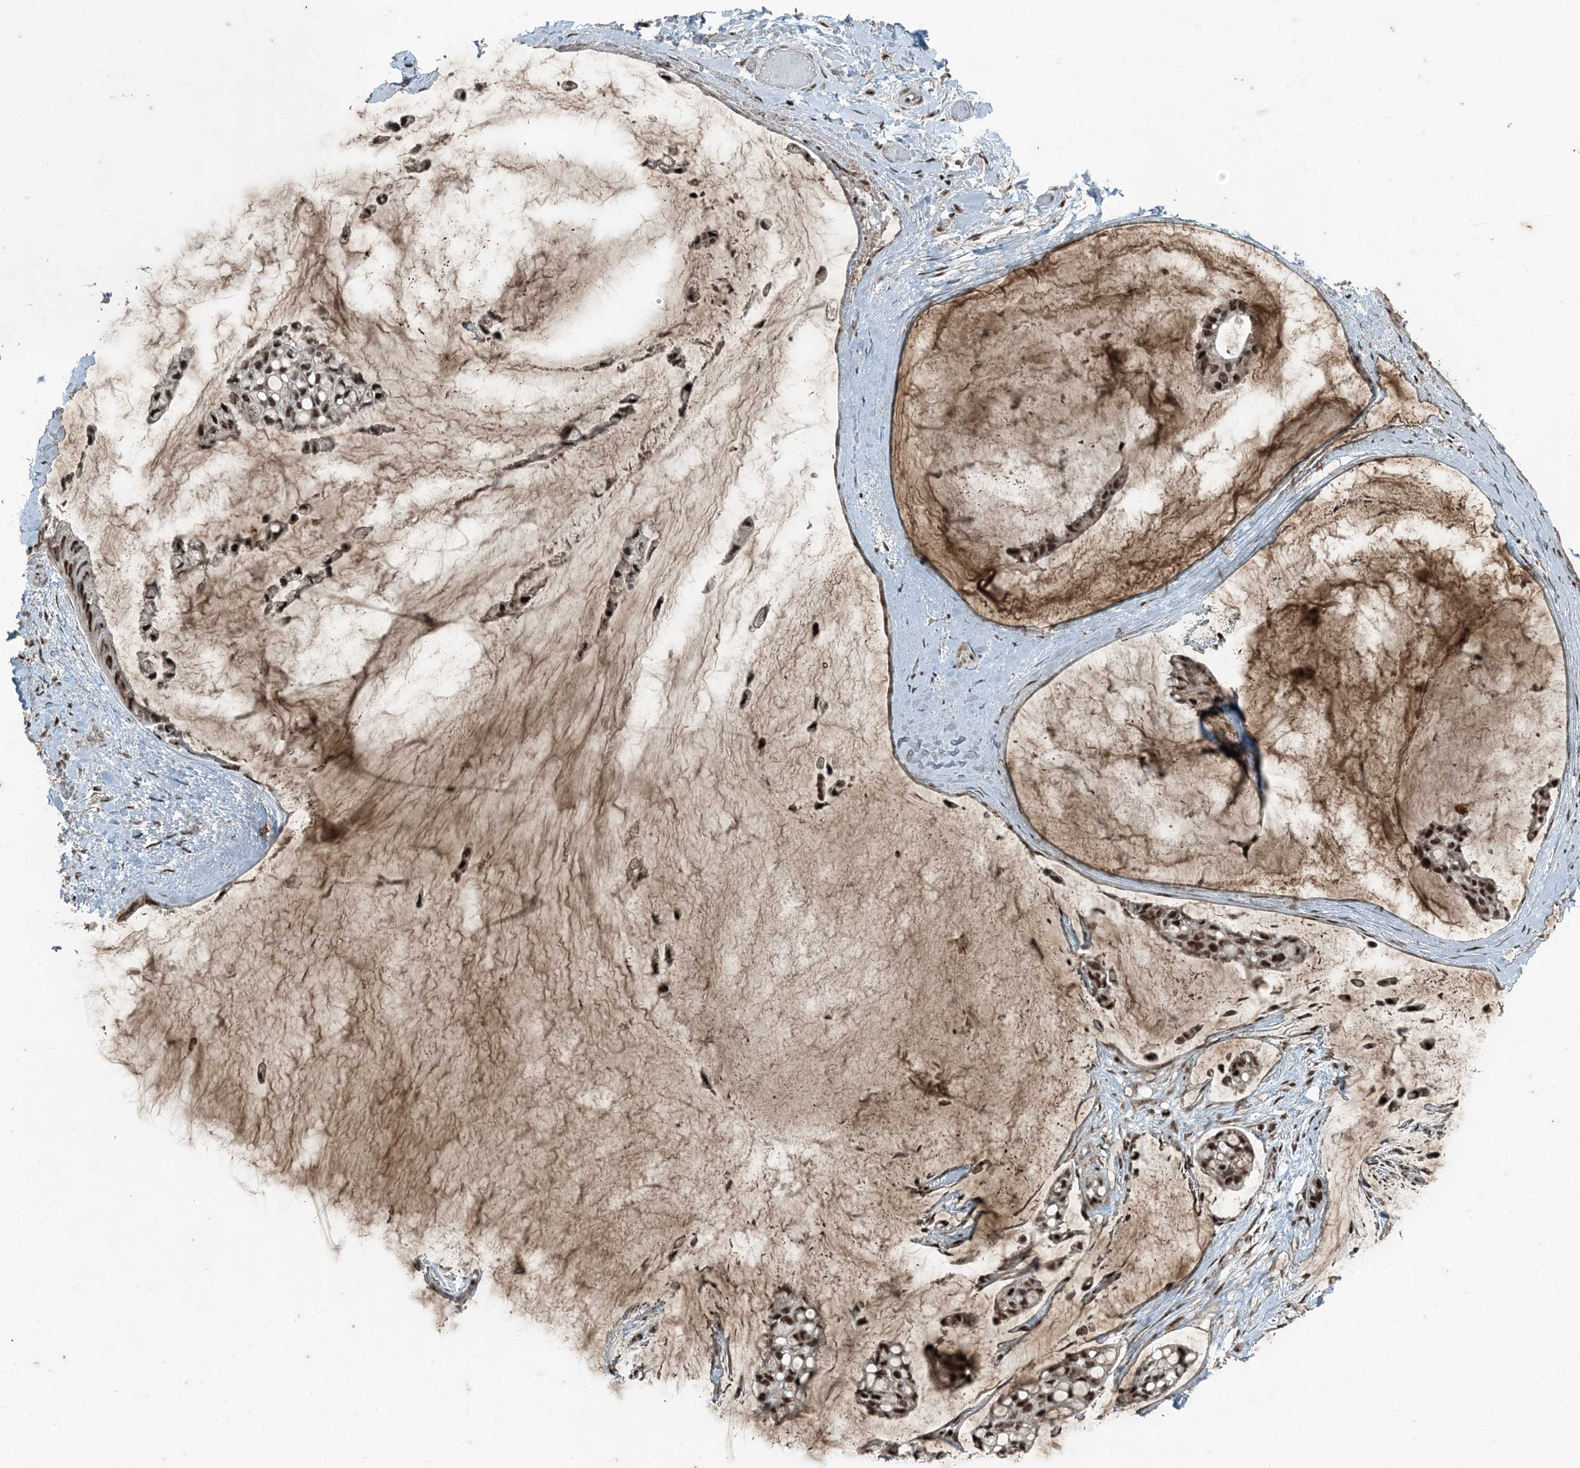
{"staining": {"intensity": "moderate", "quantity": ">75%", "location": "nuclear"}, "tissue": "ovarian cancer", "cell_type": "Tumor cells", "image_type": "cancer", "snomed": [{"axis": "morphology", "description": "Cystadenocarcinoma, mucinous, NOS"}, {"axis": "topography", "description": "Ovary"}], "caption": "Protein expression analysis of human ovarian cancer reveals moderate nuclear expression in approximately >75% of tumor cells.", "gene": "TADA2B", "patient": {"sex": "female", "age": 39}}